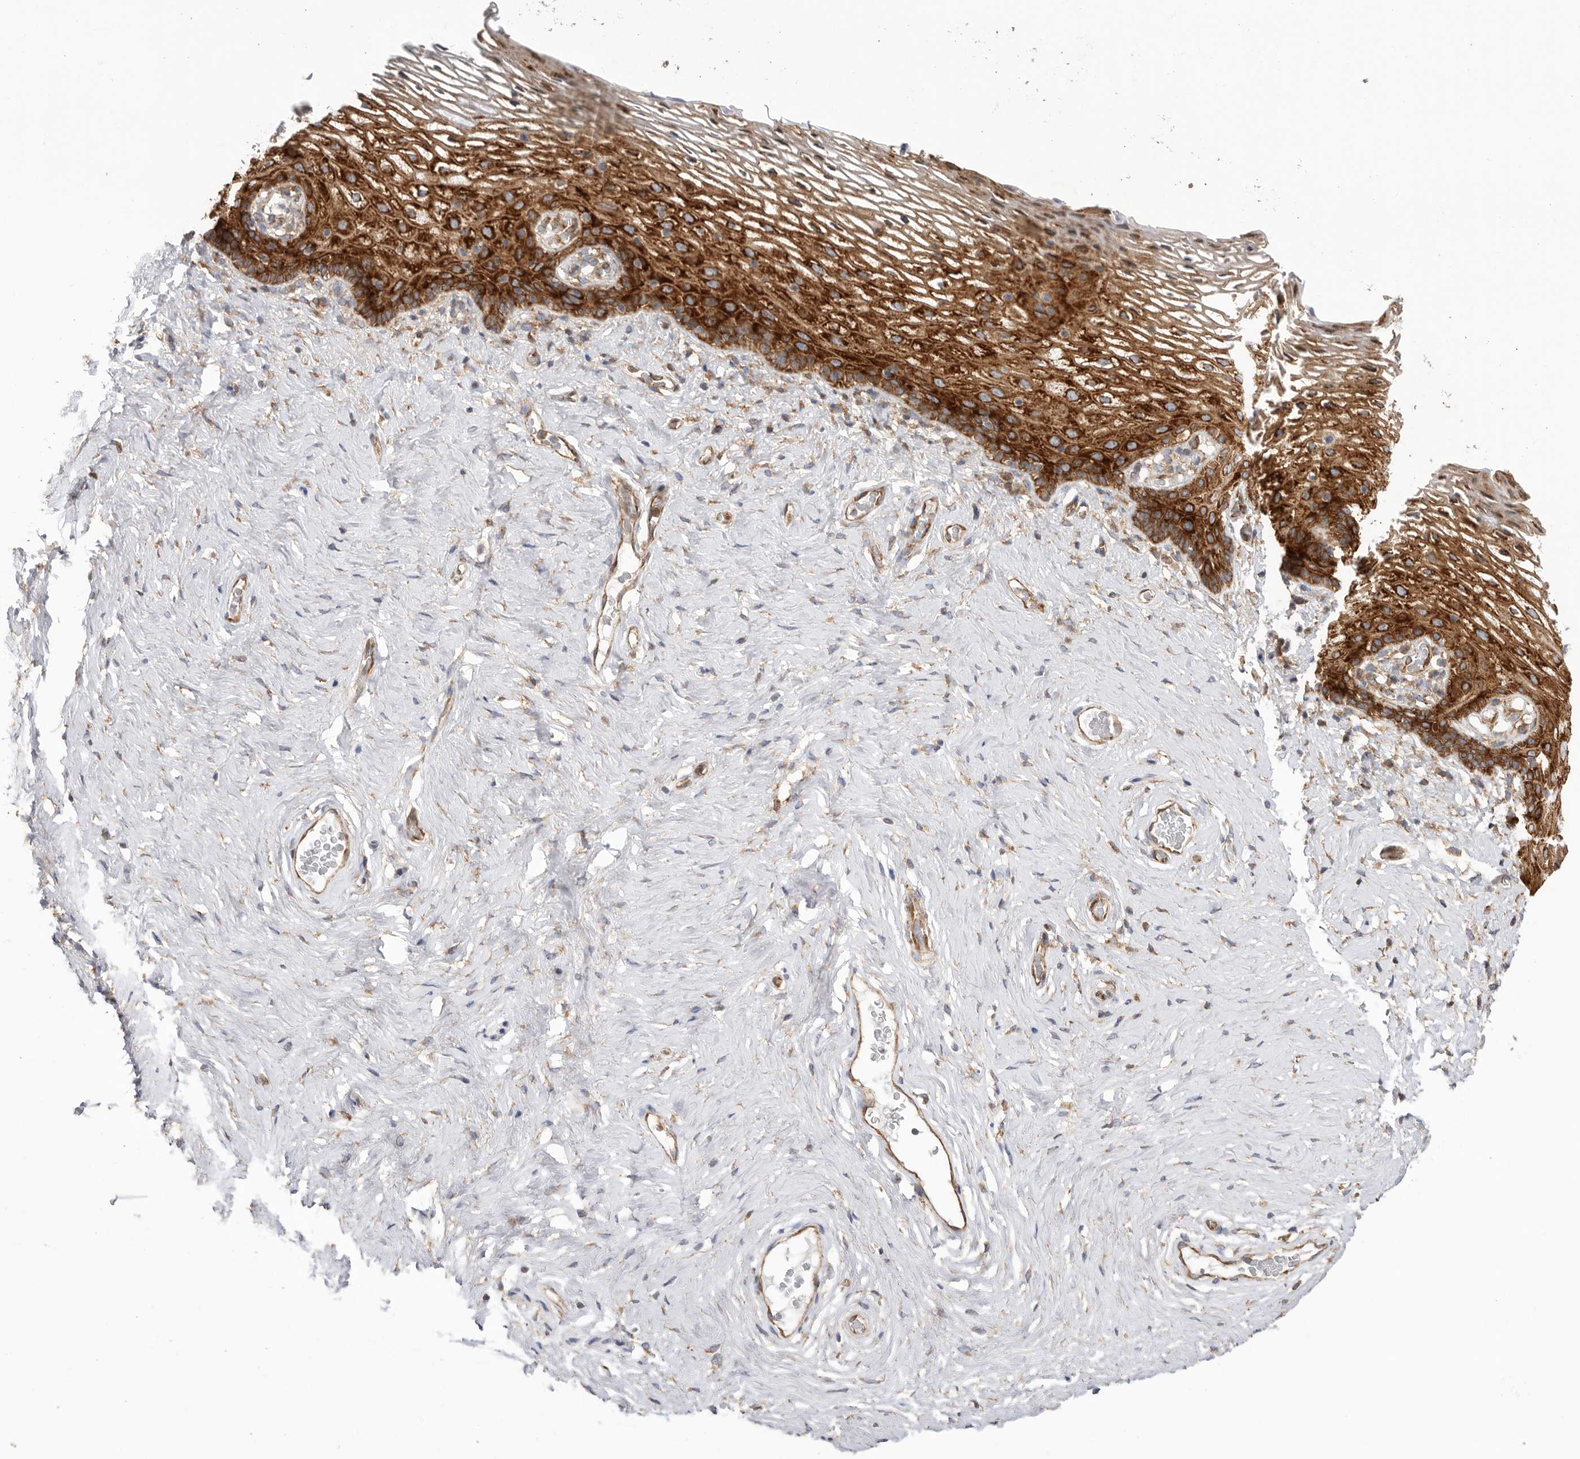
{"staining": {"intensity": "strong", "quantity": ">75%", "location": "cytoplasmic/membranous"}, "tissue": "vagina", "cell_type": "Squamous epithelial cells", "image_type": "normal", "snomed": [{"axis": "morphology", "description": "Normal tissue, NOS"}, {"axis": "morphology", "description": "Adenocarcinoma, NOS"}, {"axis": "topography", "description": "Rectum"}, {"axis": "topography", "description": "Vagina"}], "caption": "Benign vagina was stained to show a protein in brown. There is high levels of strong cytoplasmic/membranous staining in approximately >75% of squamous epithelial cells. The staining was performed using DAB (3,3'-diaminobenzidine), with brown indicating positive protein expression. Nuclei are stained blue with hematoxylin.", "gene": "SERBP1", "patient": {"sex": "female", "age": 71}}